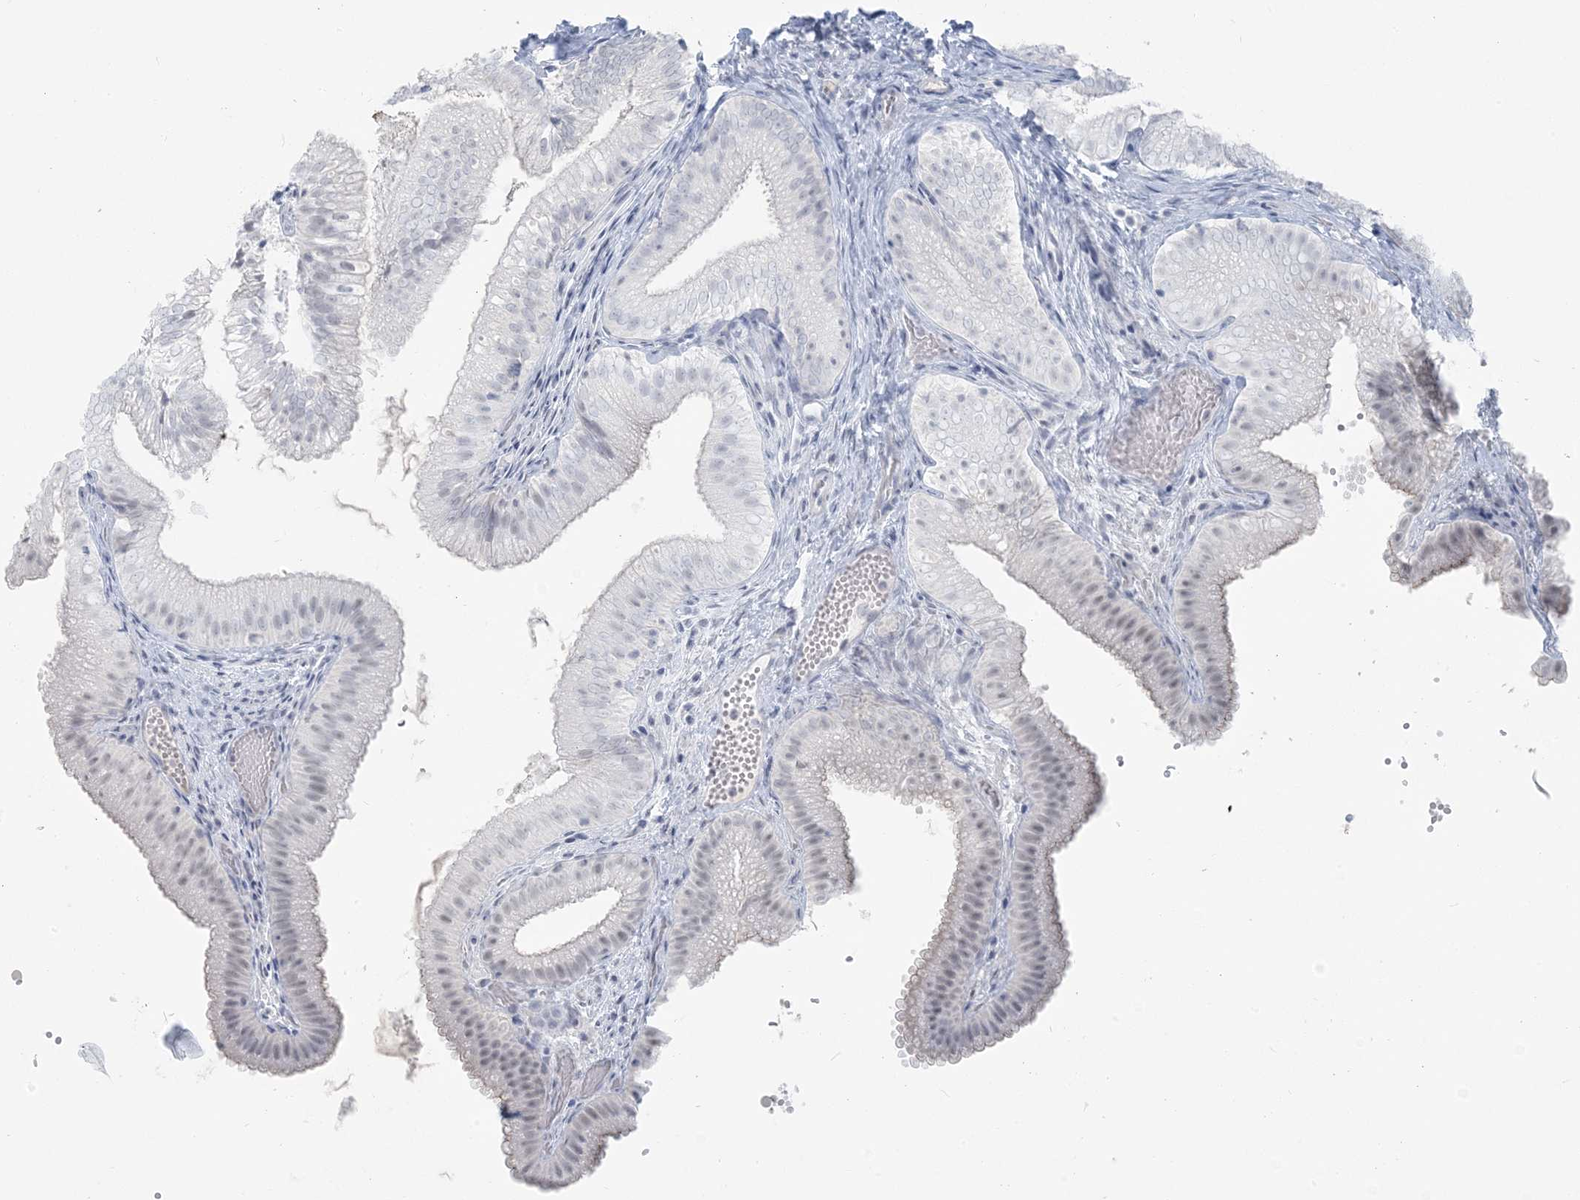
{"staining": {"intensity": "negative", "quantity": "none", "location": "none"}, "tissue": "gallbladder", "cell_type": "Glandular cells", "image_type": "normal", "snomed": [{"axis": "morphology", "description": "Normal tissue, NOS"}, {"axis": "topography", "description": "Gallbladder"}], "caption": "High power microscopy histopathology image of an immunohistochemistry (IHC) micrograph of normal gallbladder, revealing no significant staining in glandular cells. (DAB (3,3'-diaminobenzidine) immunohistochemistry visualized using brightfield microscopy, high magnification).", "gene": "SCML1", "patient": {"sex": "female", "age": 30}}